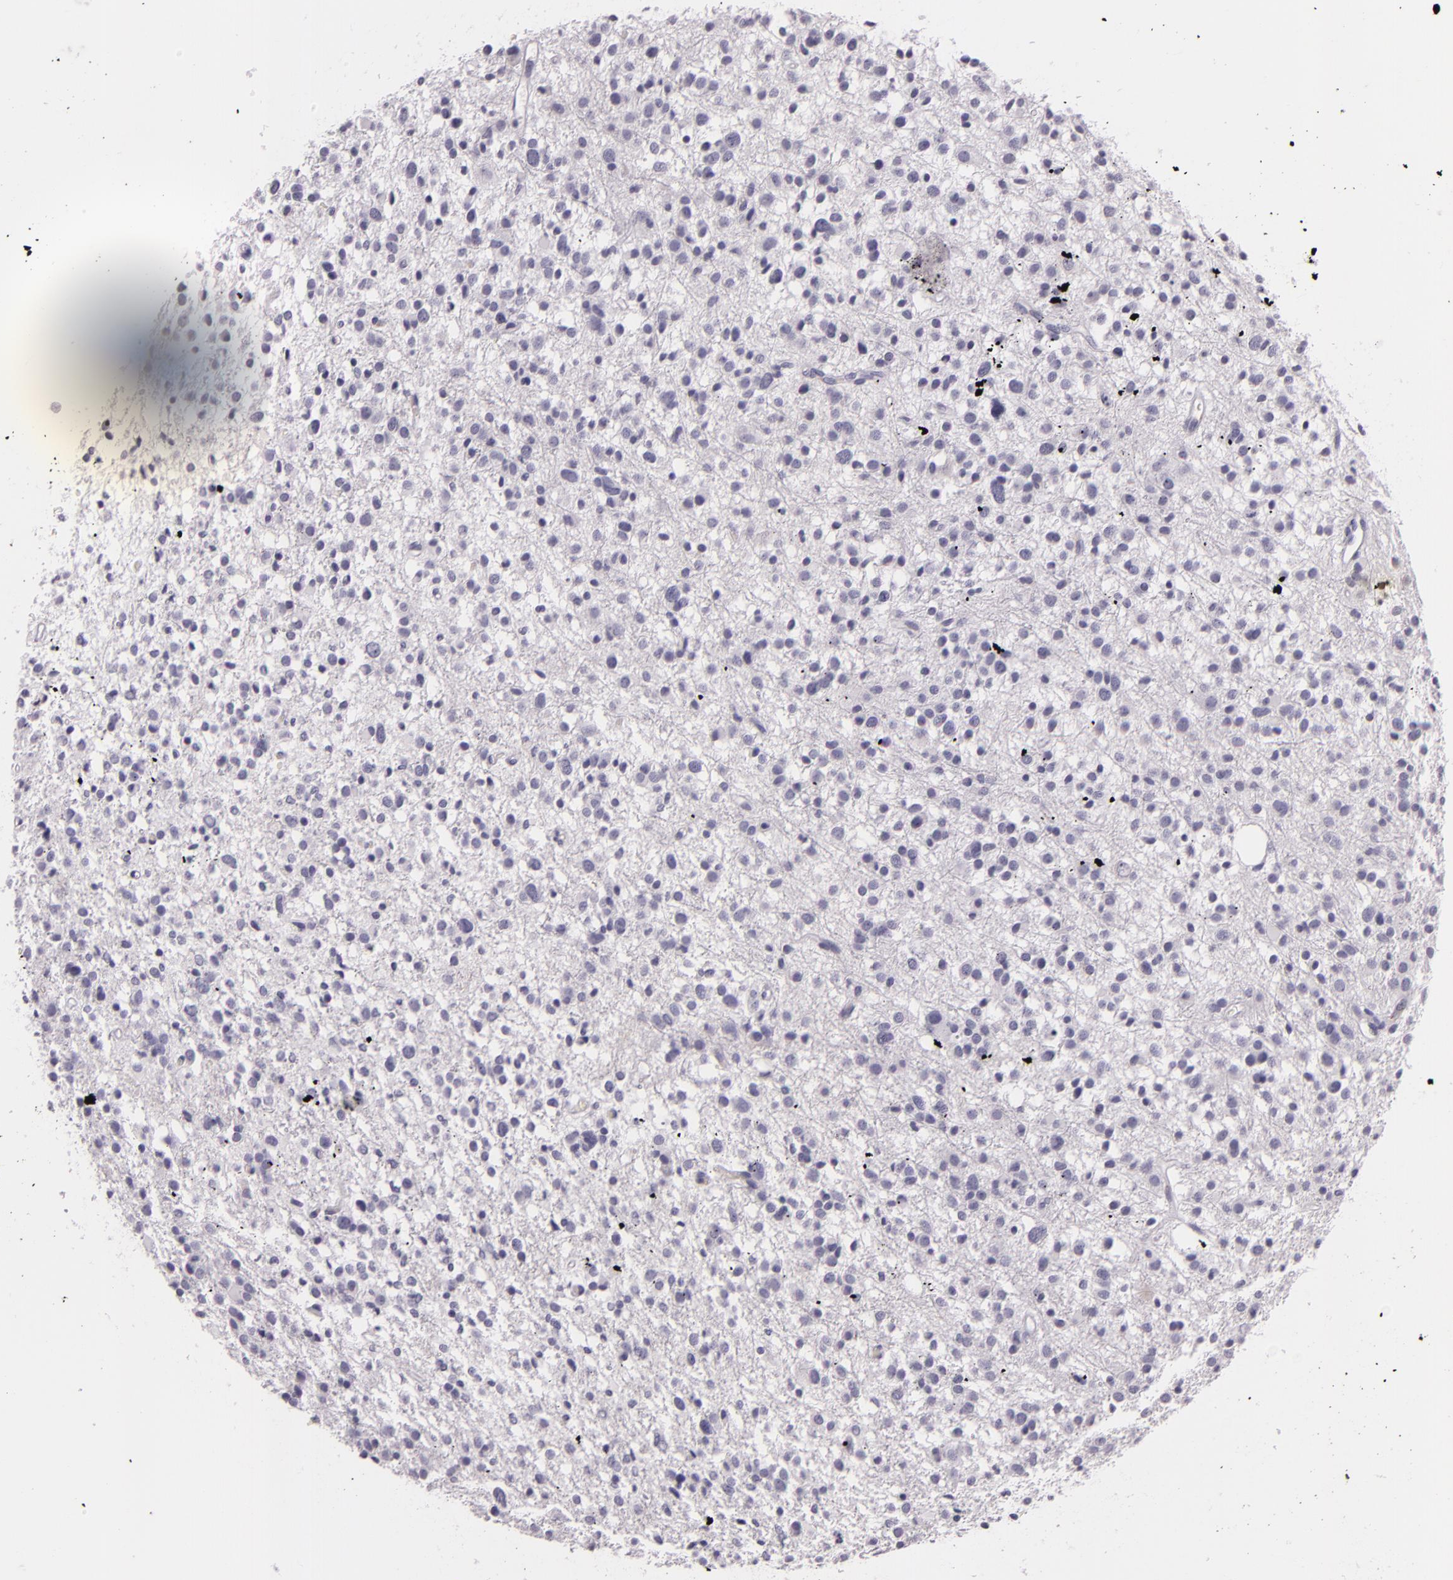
{"staining": {"intensity": "negative", "quantity": "none", "location": "none"}, "tissue": "glioma", "cell_type": "Tumor cells", "image_type": "cancer", "snomed": [{"axis": "morphology", "description": "Glioma, malignant, Low grade"}, {"axis": "topography", "description": "Brain"}], "caption": "Protein analysis of glioma reveals no significant positivity in tumor cells.", "gene": "DLG4", "patient": {"sex": "female", "age": 36}}